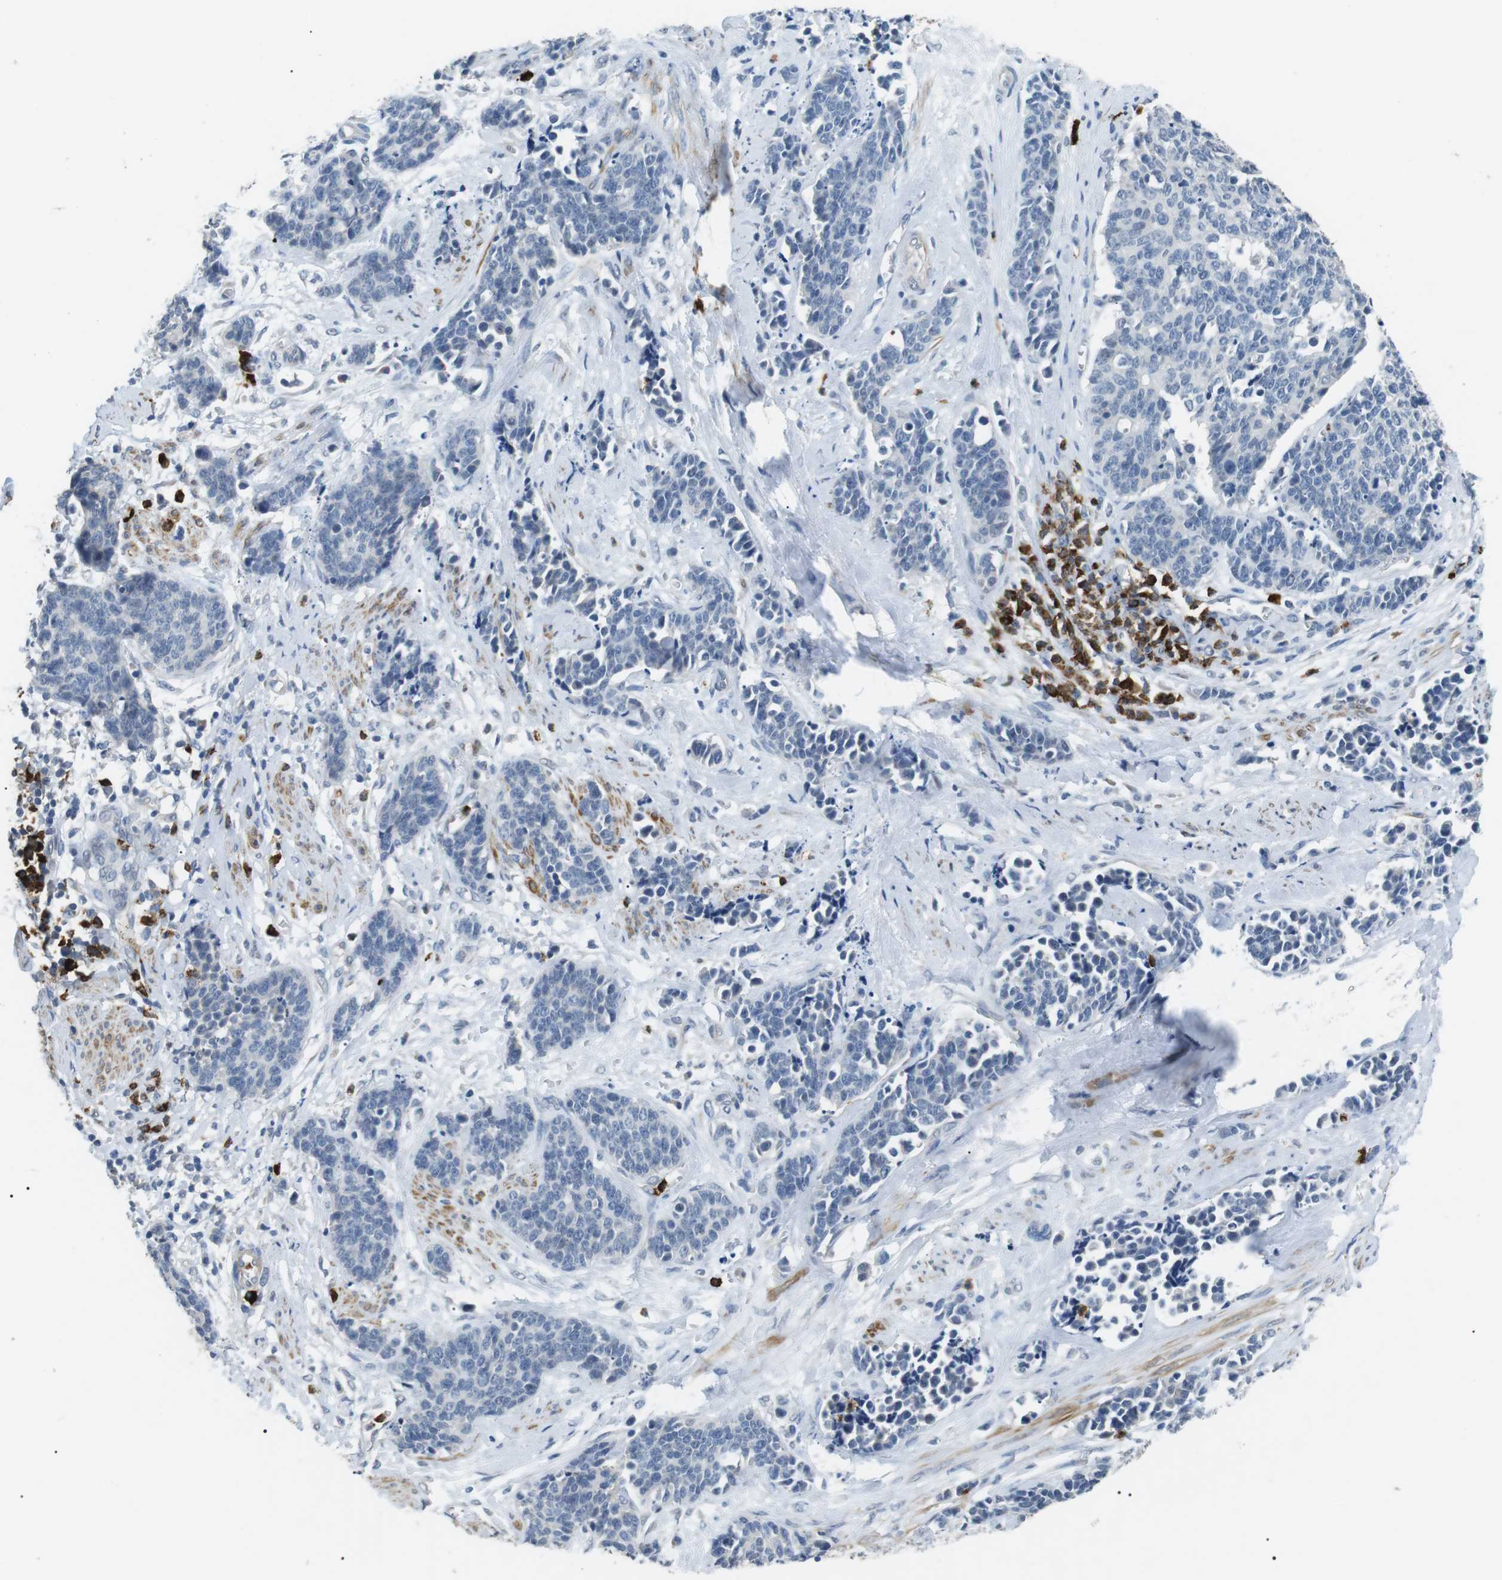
{"staining": {"intensity": "negative", "quantity": "none", "location": "none"}, "tissue": "cervical cancer", "cell_type": "Tumor cells", "image_type": "cancer", "snomed": [{"axis": "morphology", "description": "Squamous cell carcinoma, NOS"}, {"axis": "topography", "description": "Cervix"}], "caption": "Protein analysis of cervical cancer demonstrates no significant expression in tumor cells.", "gene": "GZMM", "patient": {"sex": "female", "age": 35}}